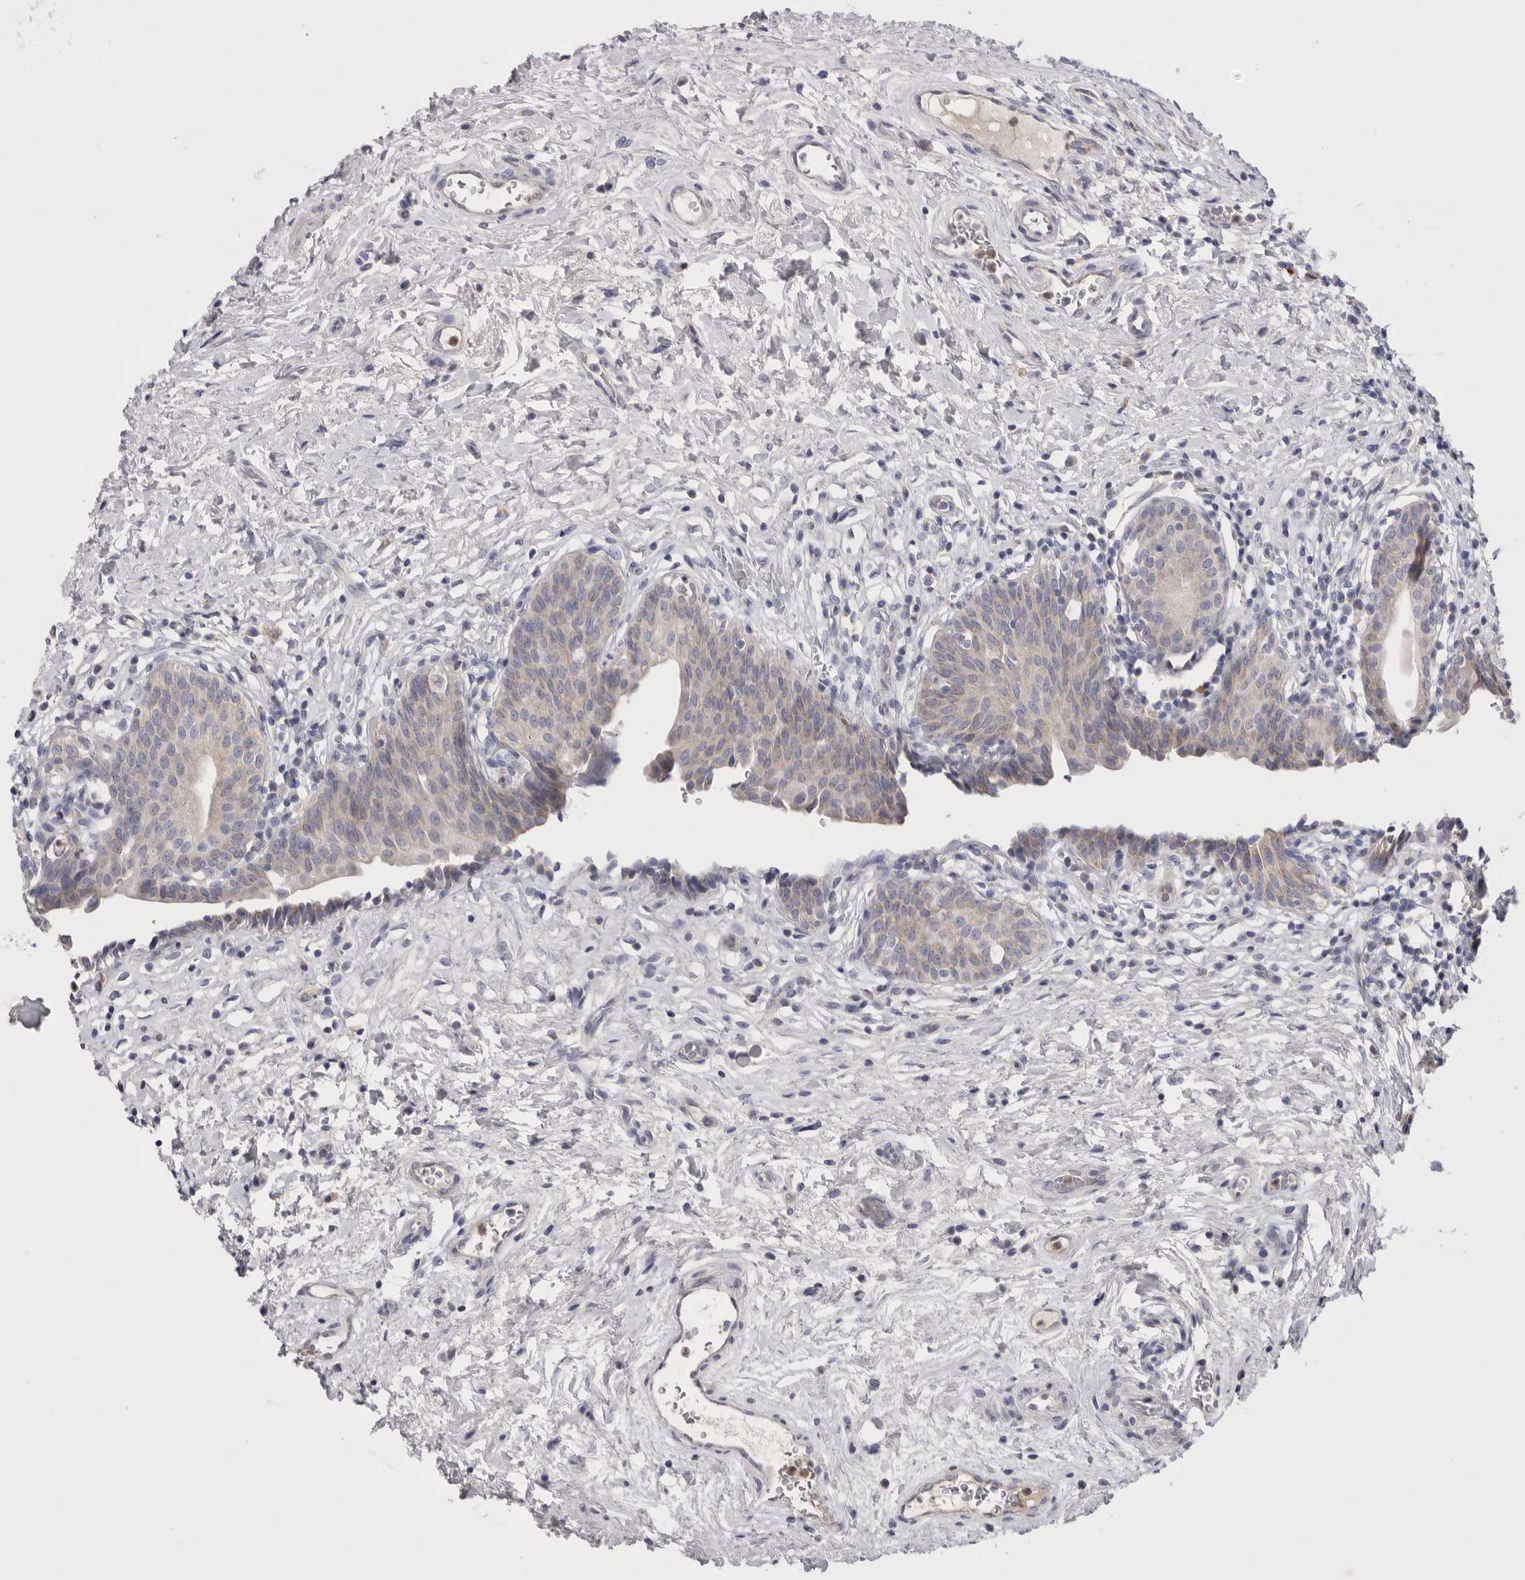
{"staining": {"intensity": "weak", "quantity": "<25%", "location": "cytoplasmic/membranous"}, "tissue": "urinary bladder", "cell_type": "Urothelial cells", "image_type": "normal", "snomed": [{"axis": "morphology", "description": "Normal tissue, NOS"}, {"axis": "topography", "description": "Urinary bladder"}], "caption": "Human urinary bladder stained for a protein using immunohistochemistry (IHC) reveals no positivity in urothelial cells.", "gene": "CCDC126", "patient": {"sex": "male", "age": 83}}